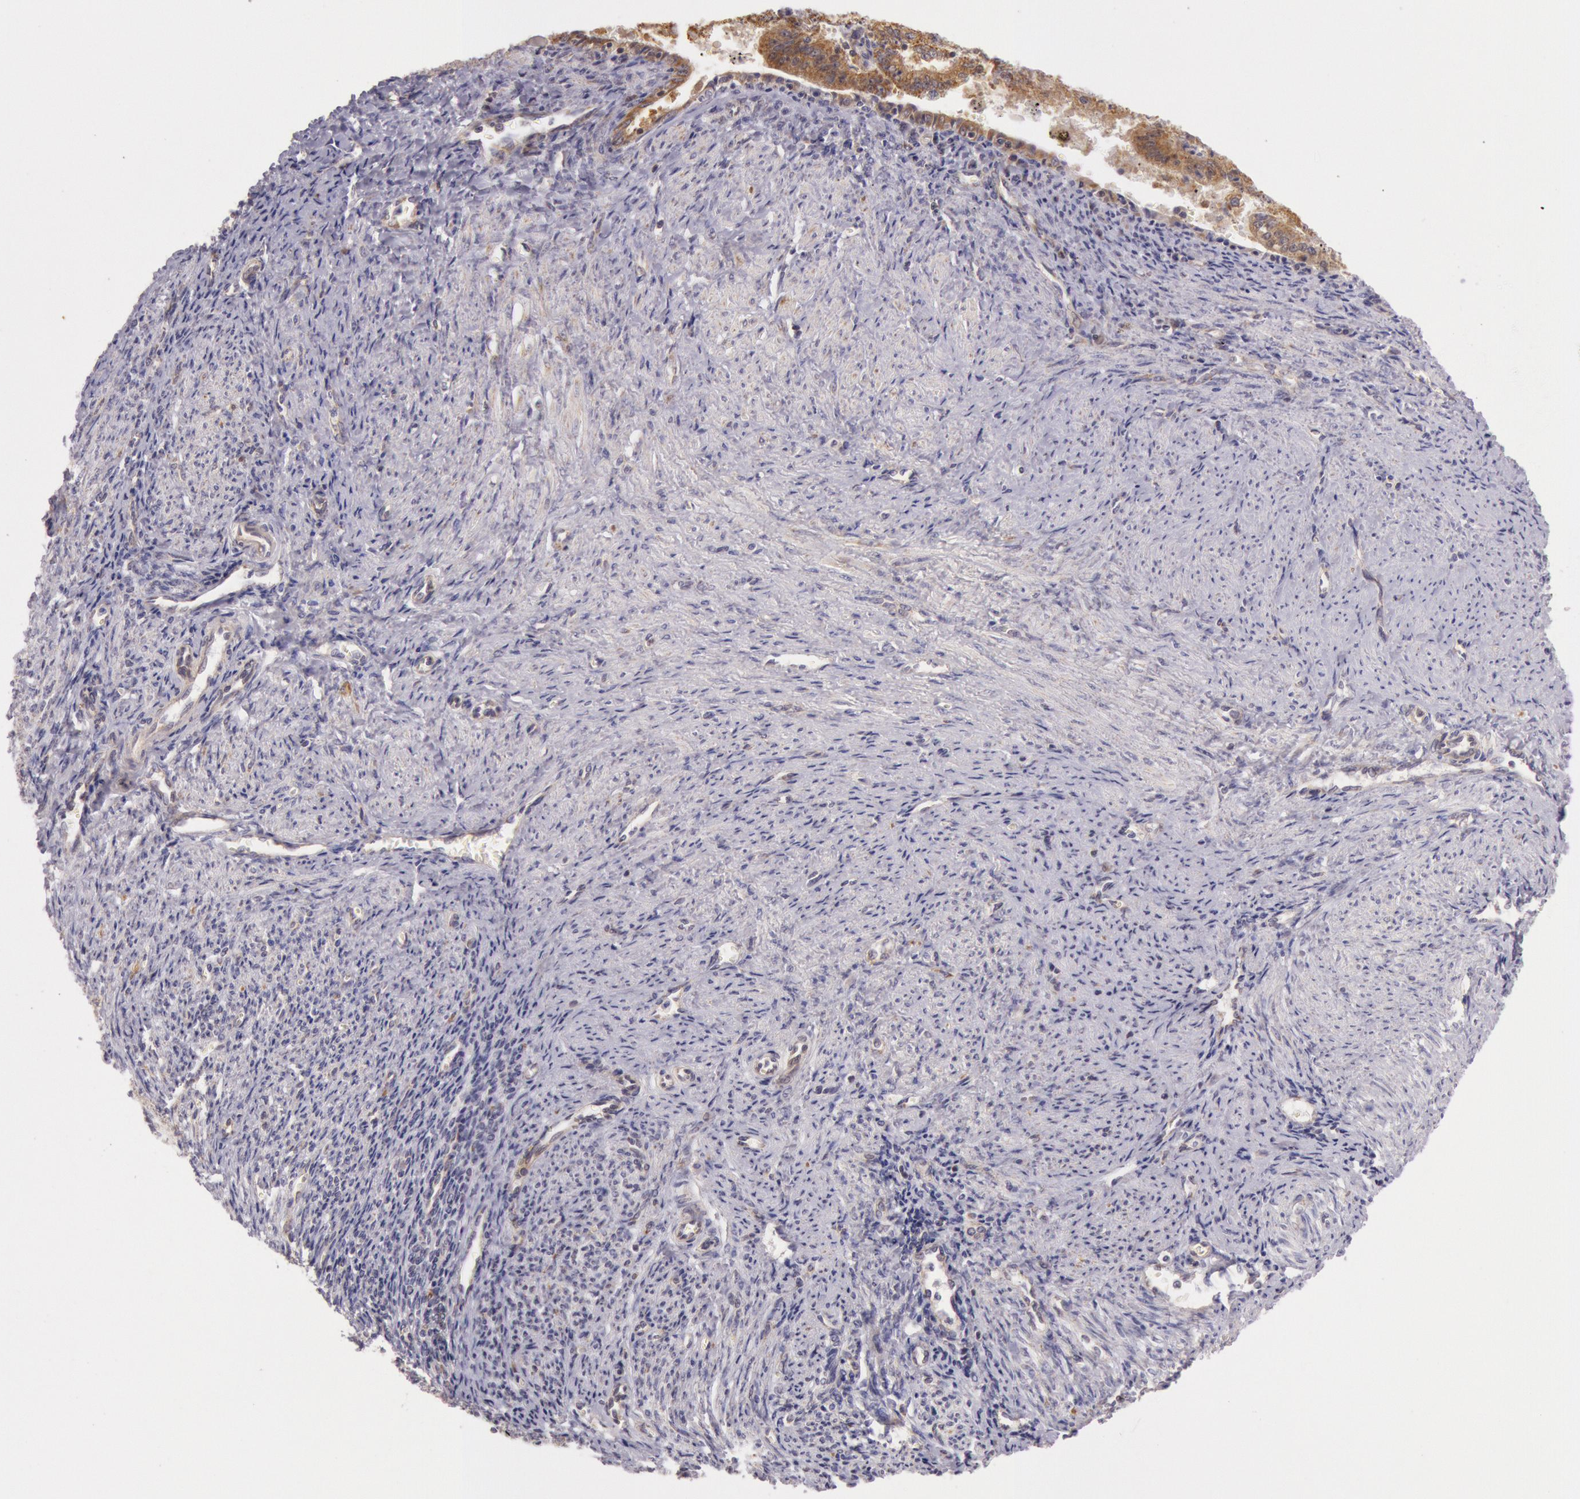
{"staining": {"intensity": "strong", "quantity": ">75%", "location": "cytoplasmic/membranous"}, "tissue": "endometrial cancer", "cell_type": "Tumor cells", "image_type": "cancer", "snomed": [{"axis": "morphology", "description": "Adenocarcinoma, NOS"}, {"axis": "topography", "description": "Endometrium"}], "caption": "Tumor cells display strong cytoplasmic/membranous staining in about >75% of cells in endometrial adenocarcinoma.", "gene": "CDK16", "patient": {"sex": "female", "age": 66}}